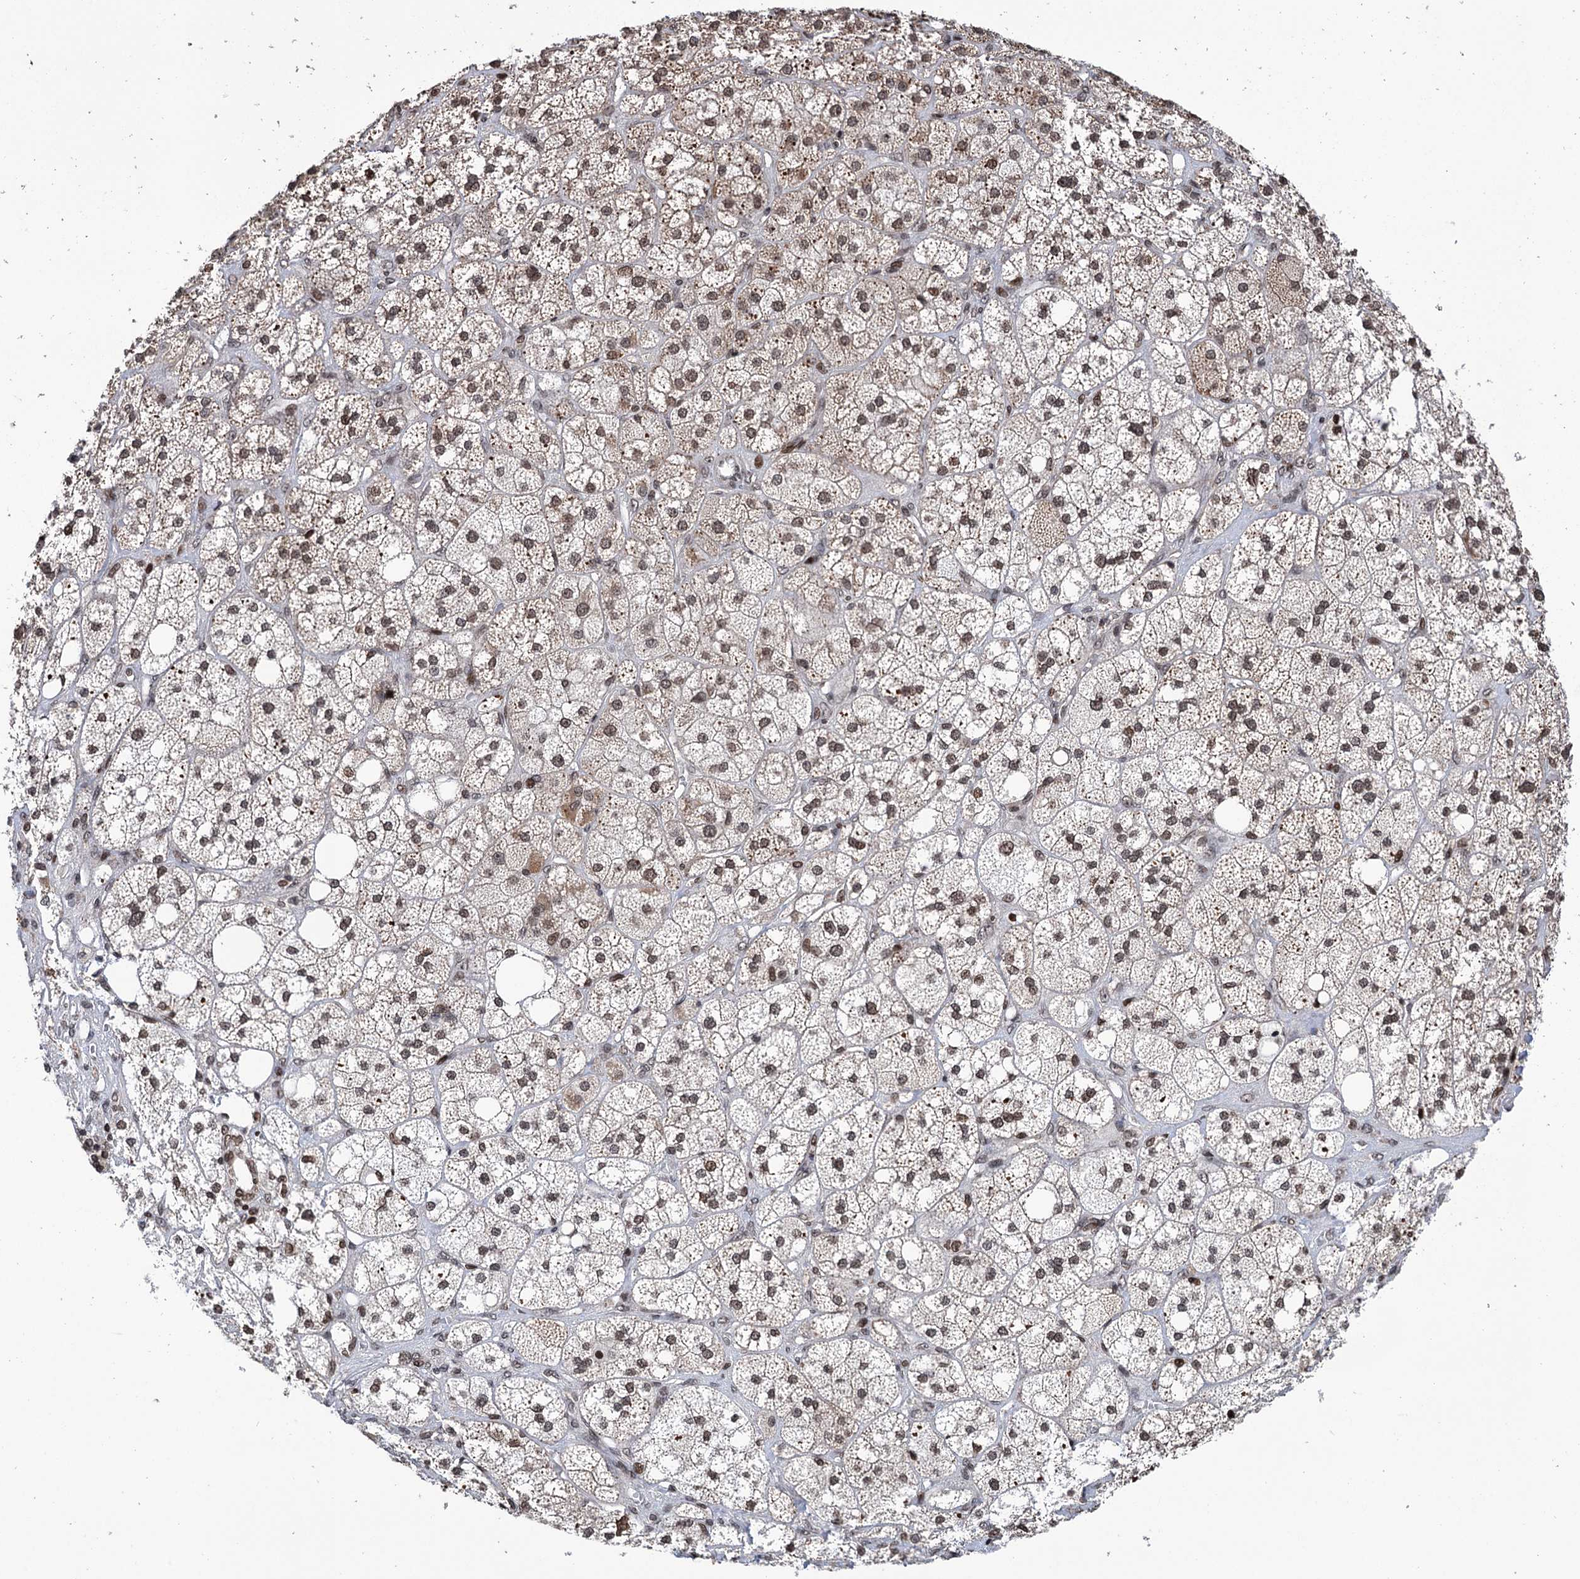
{"staining": {"intensity": "moderate", "quantity": ">75%", "location": "cytoplasmic/membranous,nuclear"}, "tissue": "adrenal gland", "cell_type": "Glandular cells", "image_type": "normal", "snomed": [{"axis": "morphology", "description": "Normal tissue, NOS"}, {"axis": "topography", "description": "Adrenal gland"}], "caption": "Protein analysis of normal adrenal gland displays moderate cytoplasmic/membranous,nuclear expression in approximately >75% of glandular cells. Nuclei are stained in blue.", "gene": "CCDC77", "patient": {"sex": "male", "age": 61}}